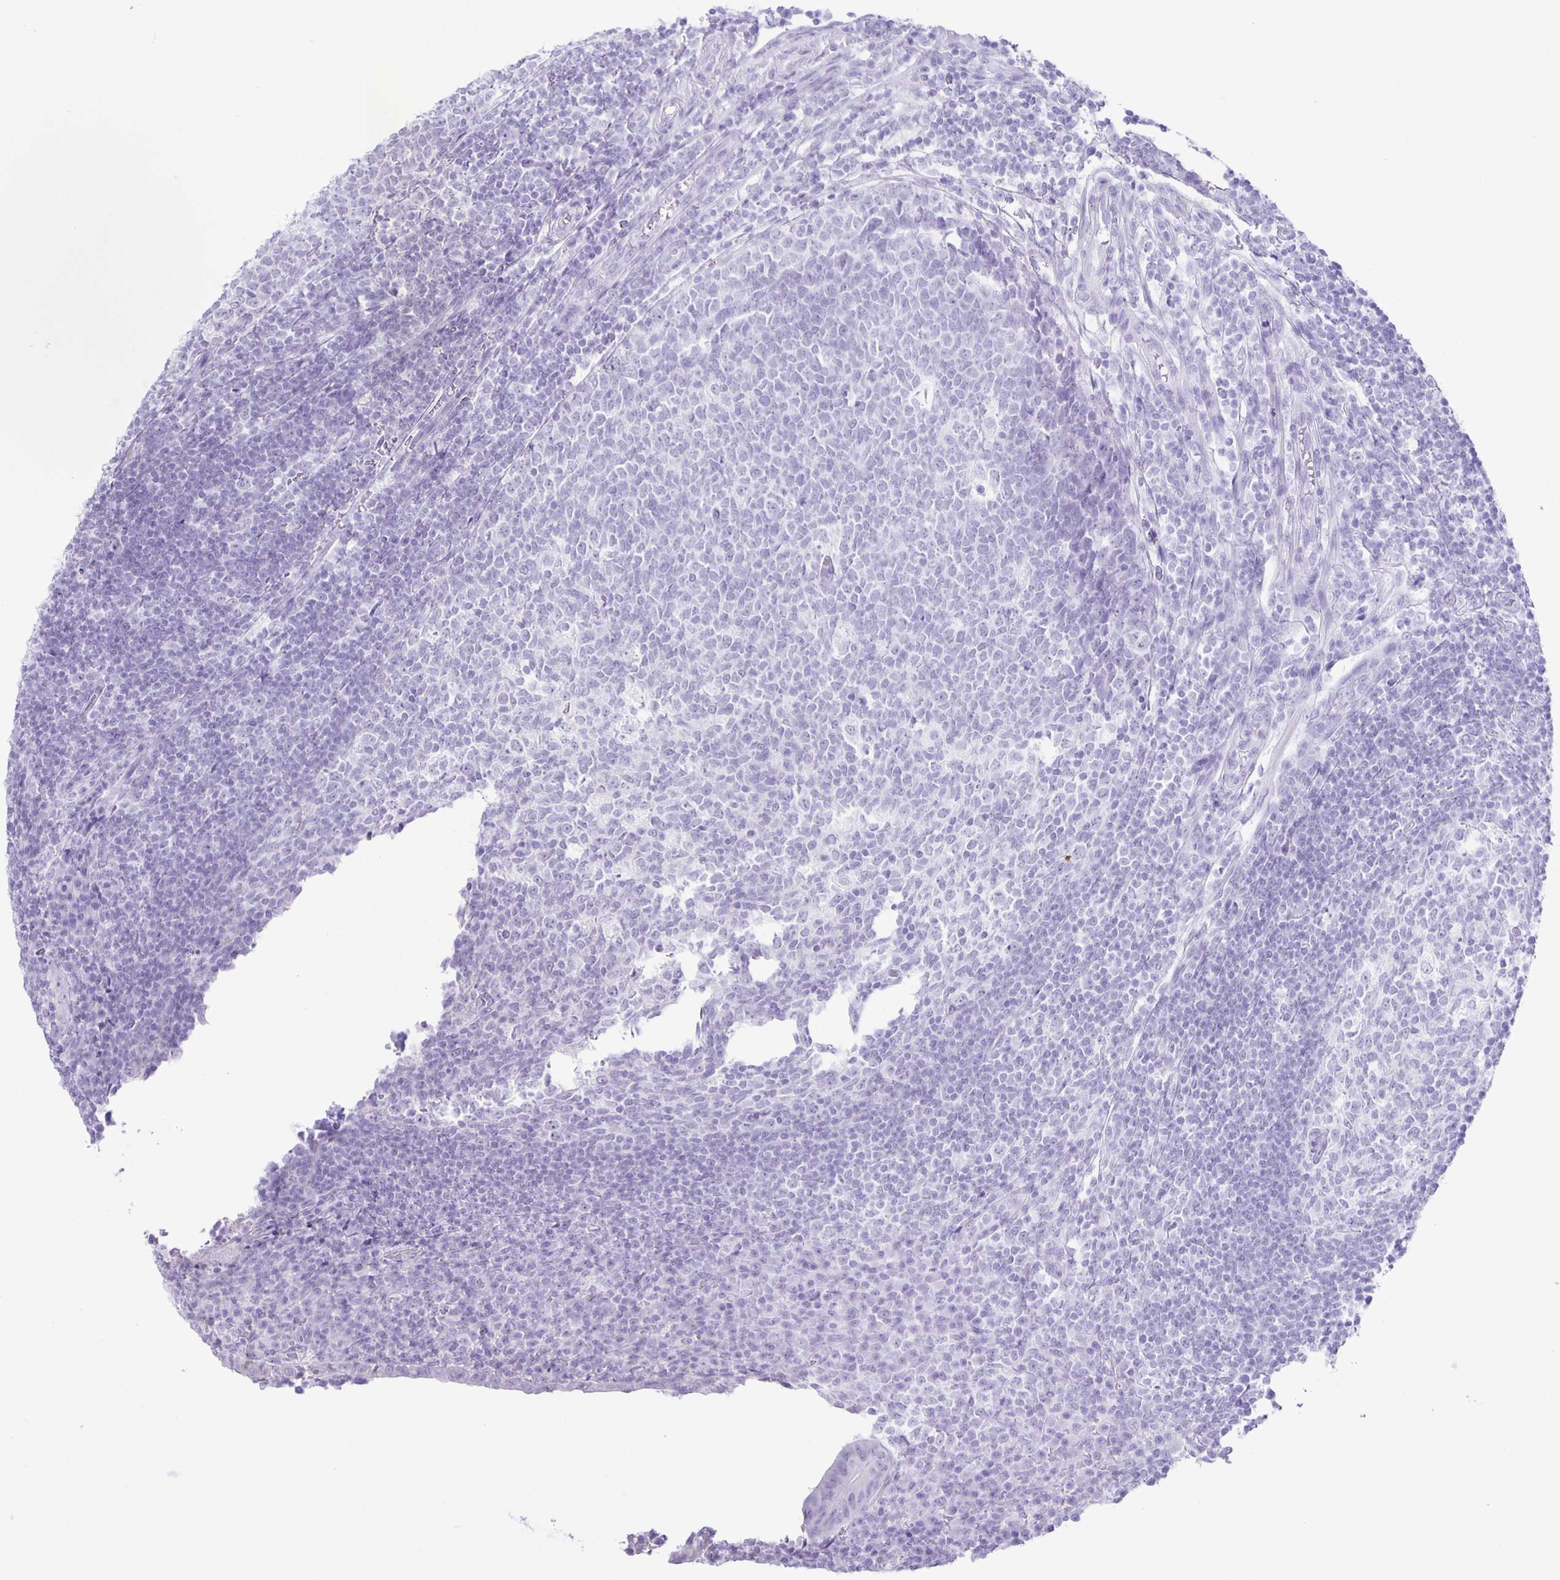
{"staining": {"intensity": "negative", "quantity": "none", "location": "none"}, "tissue": "appendix", "cell_type": "Glandular cells", "image_type": "normal", "snomed": [{"axis": "morphology", "description": "Normal tissue, NOS"}, {"axis": "topography", "description": "Appendix"}], "caption": "Normal appendix was stained to show a protein in brown. There is no significant staining in glandular cells. (DAB immunohistochemistry (IHC) visualized using brightfield microscopy, high magnification).", "gene": "EZHIP", "patient": {"sex": "male", "age": 18}}